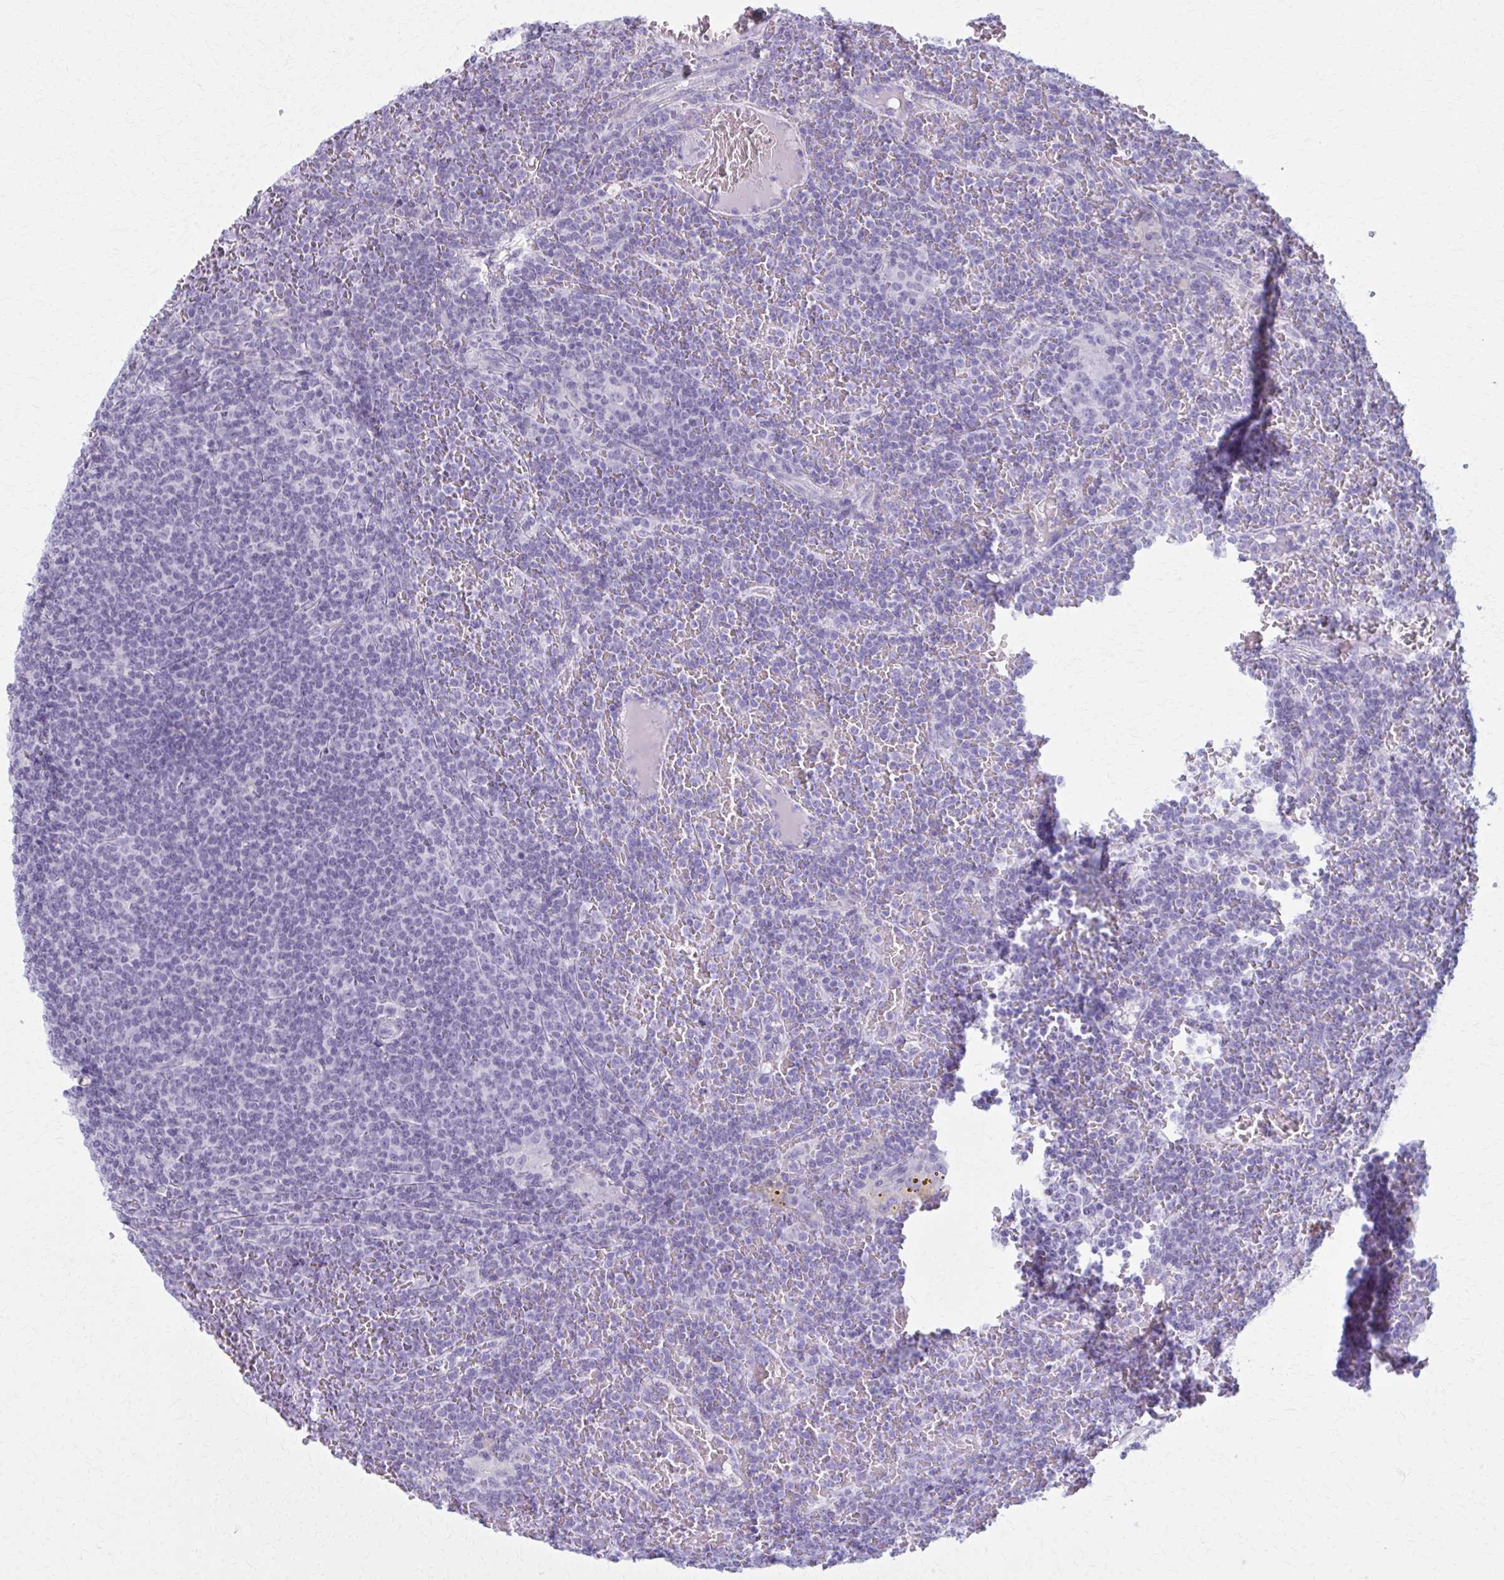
{"staining": {"intensity": "negative", "quantity": "none", "location": "none"}, "tissue": "lymphoma", "cell_type": "Tumor cells", "image_type": "cancer", "snomed": [{"axis": "morphology", "description": "Malignant lymphoma, non-Hodgkin's type, Low grade"}, {"axis": "topography", "description": "Spleen"}], "caption": "Tumor cells are negative for protein expression in human lymphoma.", "gene": "NUMBL", "patient": {"sex": "female", "age": 19}}